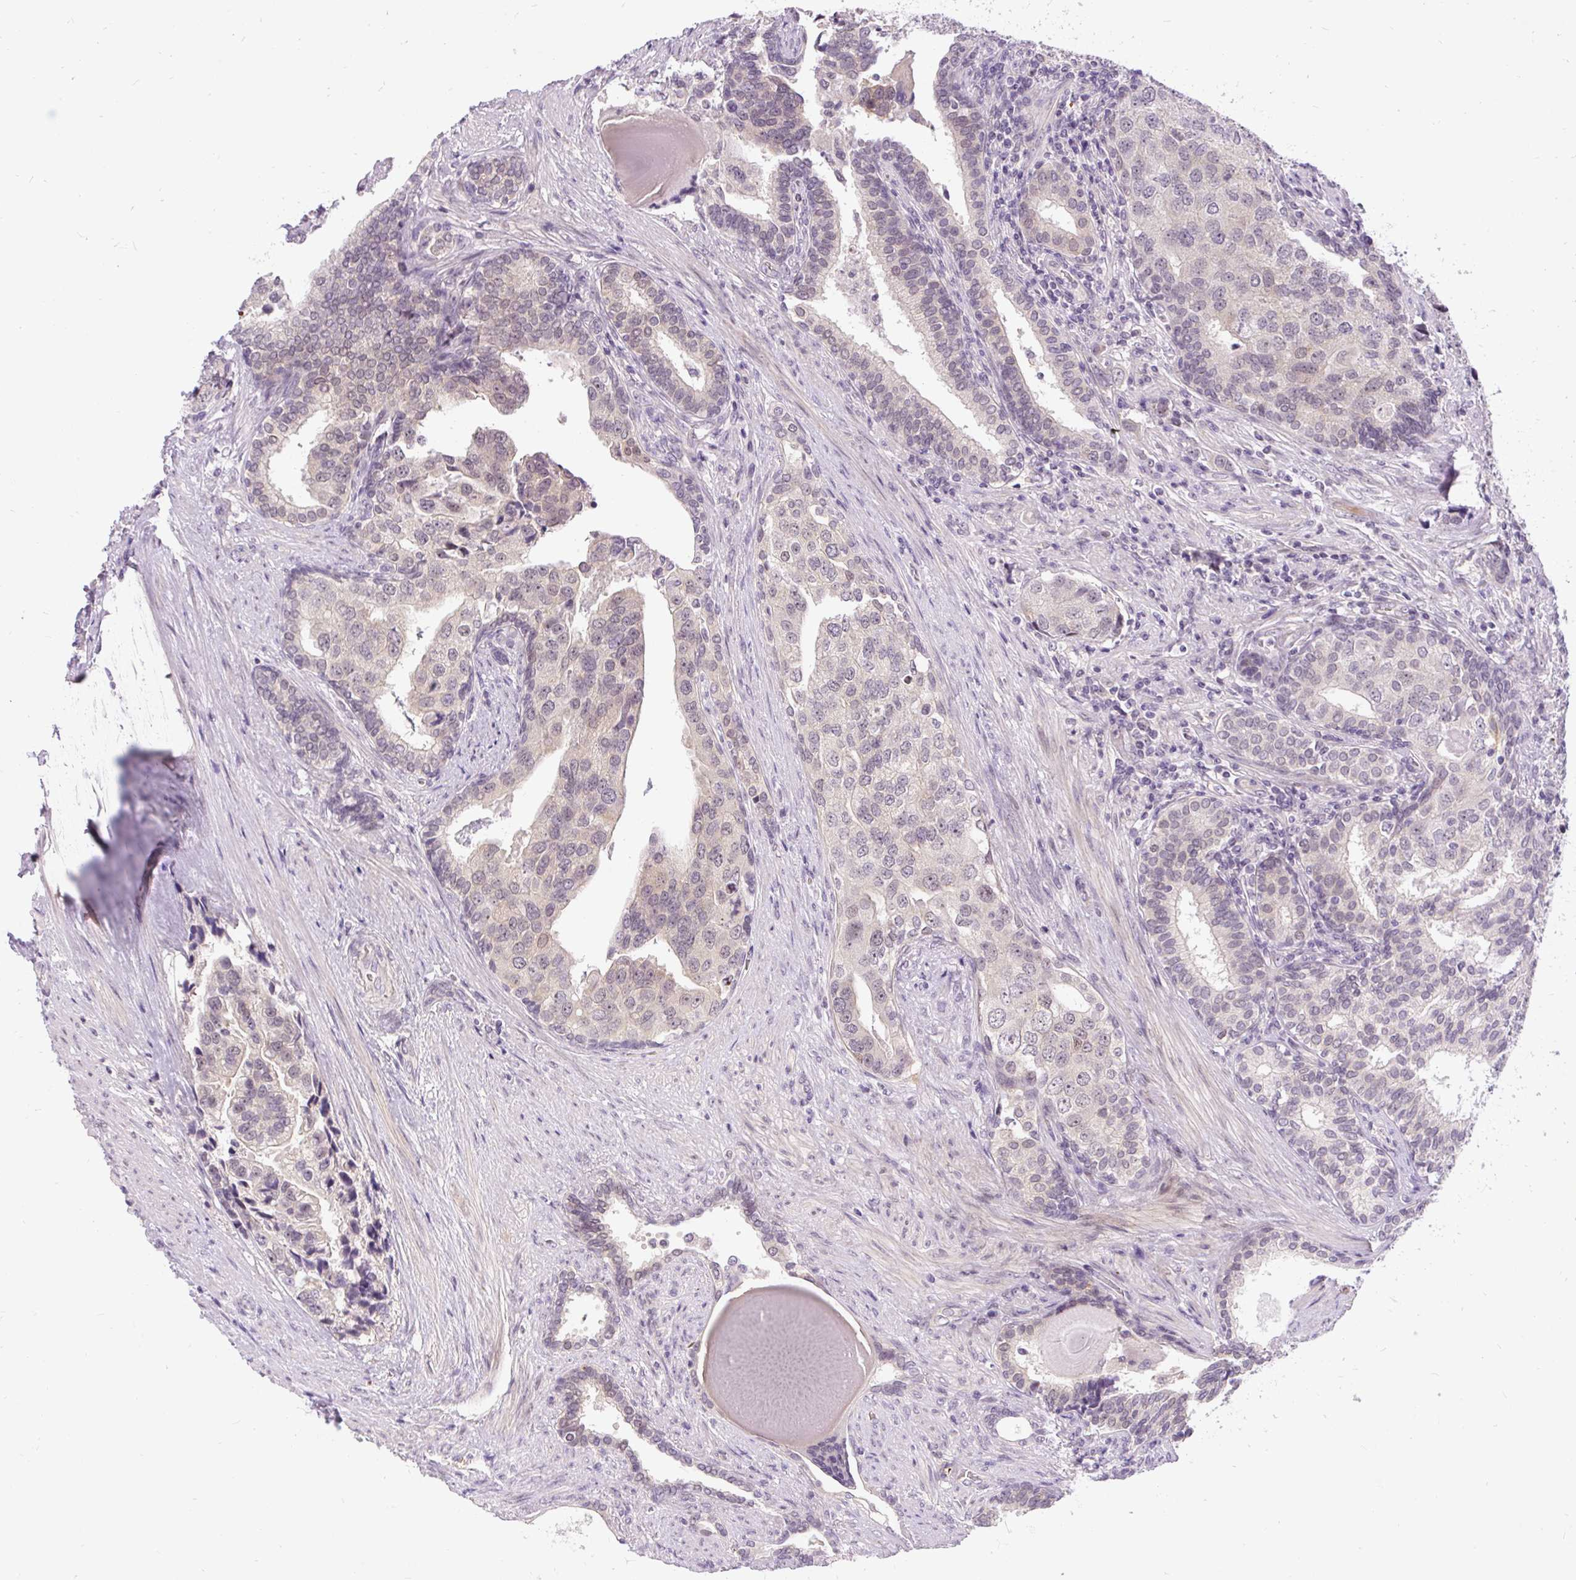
{"staining": {"intensity": "negative", "quantity": "none", "location": "none"}, "tissue": "prostate cancer", "cell_type": "Tumor cells", "image_type": "cancer", "snomed": [{"axis": "morphology", "description": "Adenocarcinoma, High grade"}, {"axis": "topography", "description": "Prostate"}], "caption": "Human prostate cancer (high-grade adenocarcinoma) stained for a protein using immunohistochemistry (IHC) displays no staining in tumor cells.", "gene": "FAM117B", "patient": {"sex": "male", "age": 68}}